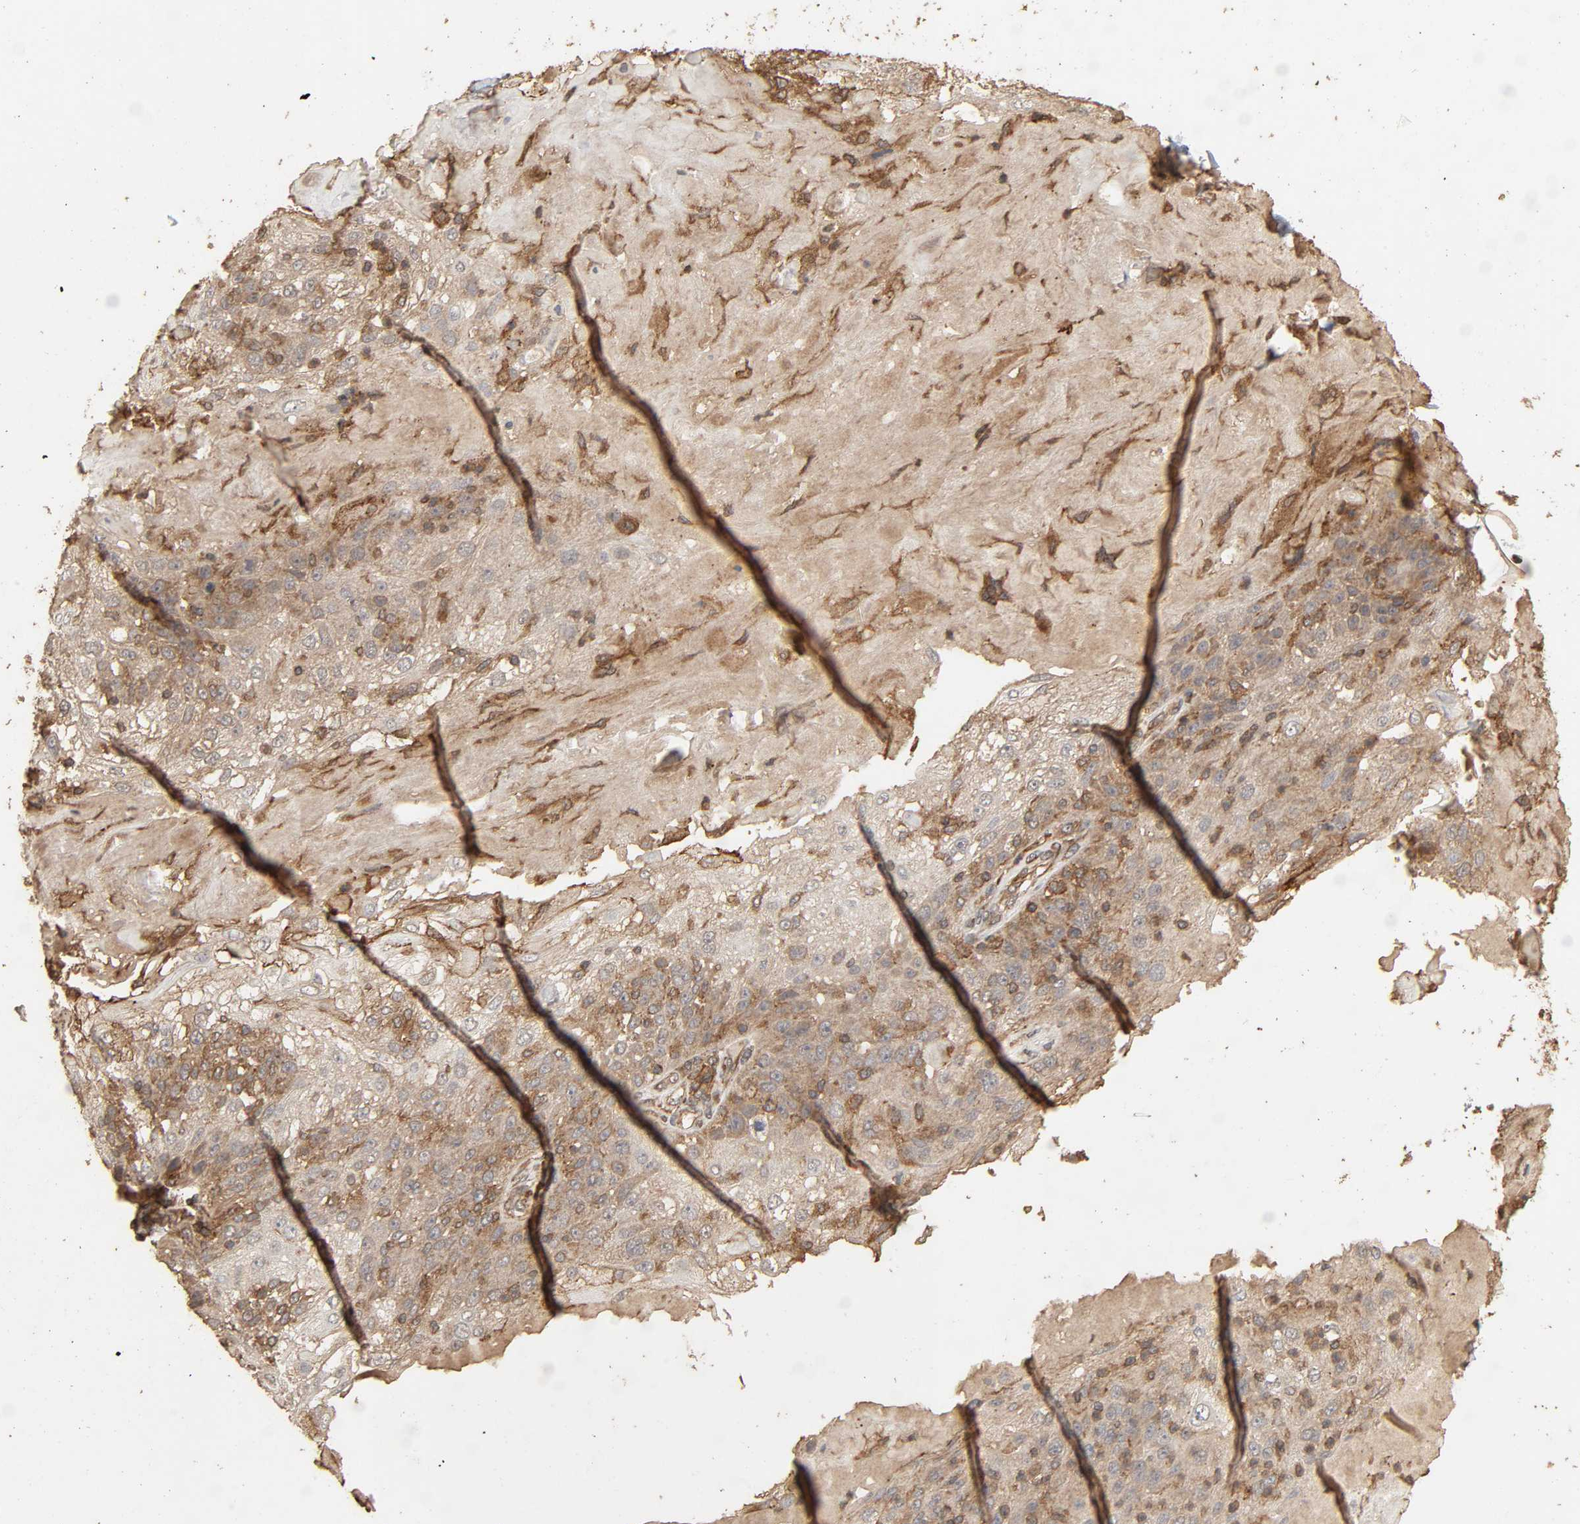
{"staining": {"intensity": "moderate", "quantity": "25%-75%", "location": "cytoplasmic/membranous"}, "tissue": "skin cancer", "cell_type": "Tumor cells", "image_type": "cancer", "snomed": [{"axis": "morphology", "description": "Normal tissue, NOS"}, {"axis": "morphology", "description": "Squamous cell carcinoma, NOS"}, {"axis": "topography", "description": "Skin"}], "caption": "This is a photomicrograph of immunohistochemistry staining of skin cancer (squamous cell carcinoma), which shows moderate expression in the cytoplasmic/membranous of tumor cells.", "gene": "RPS6KA6", "patient": {"sex": "female", "age": 83}}